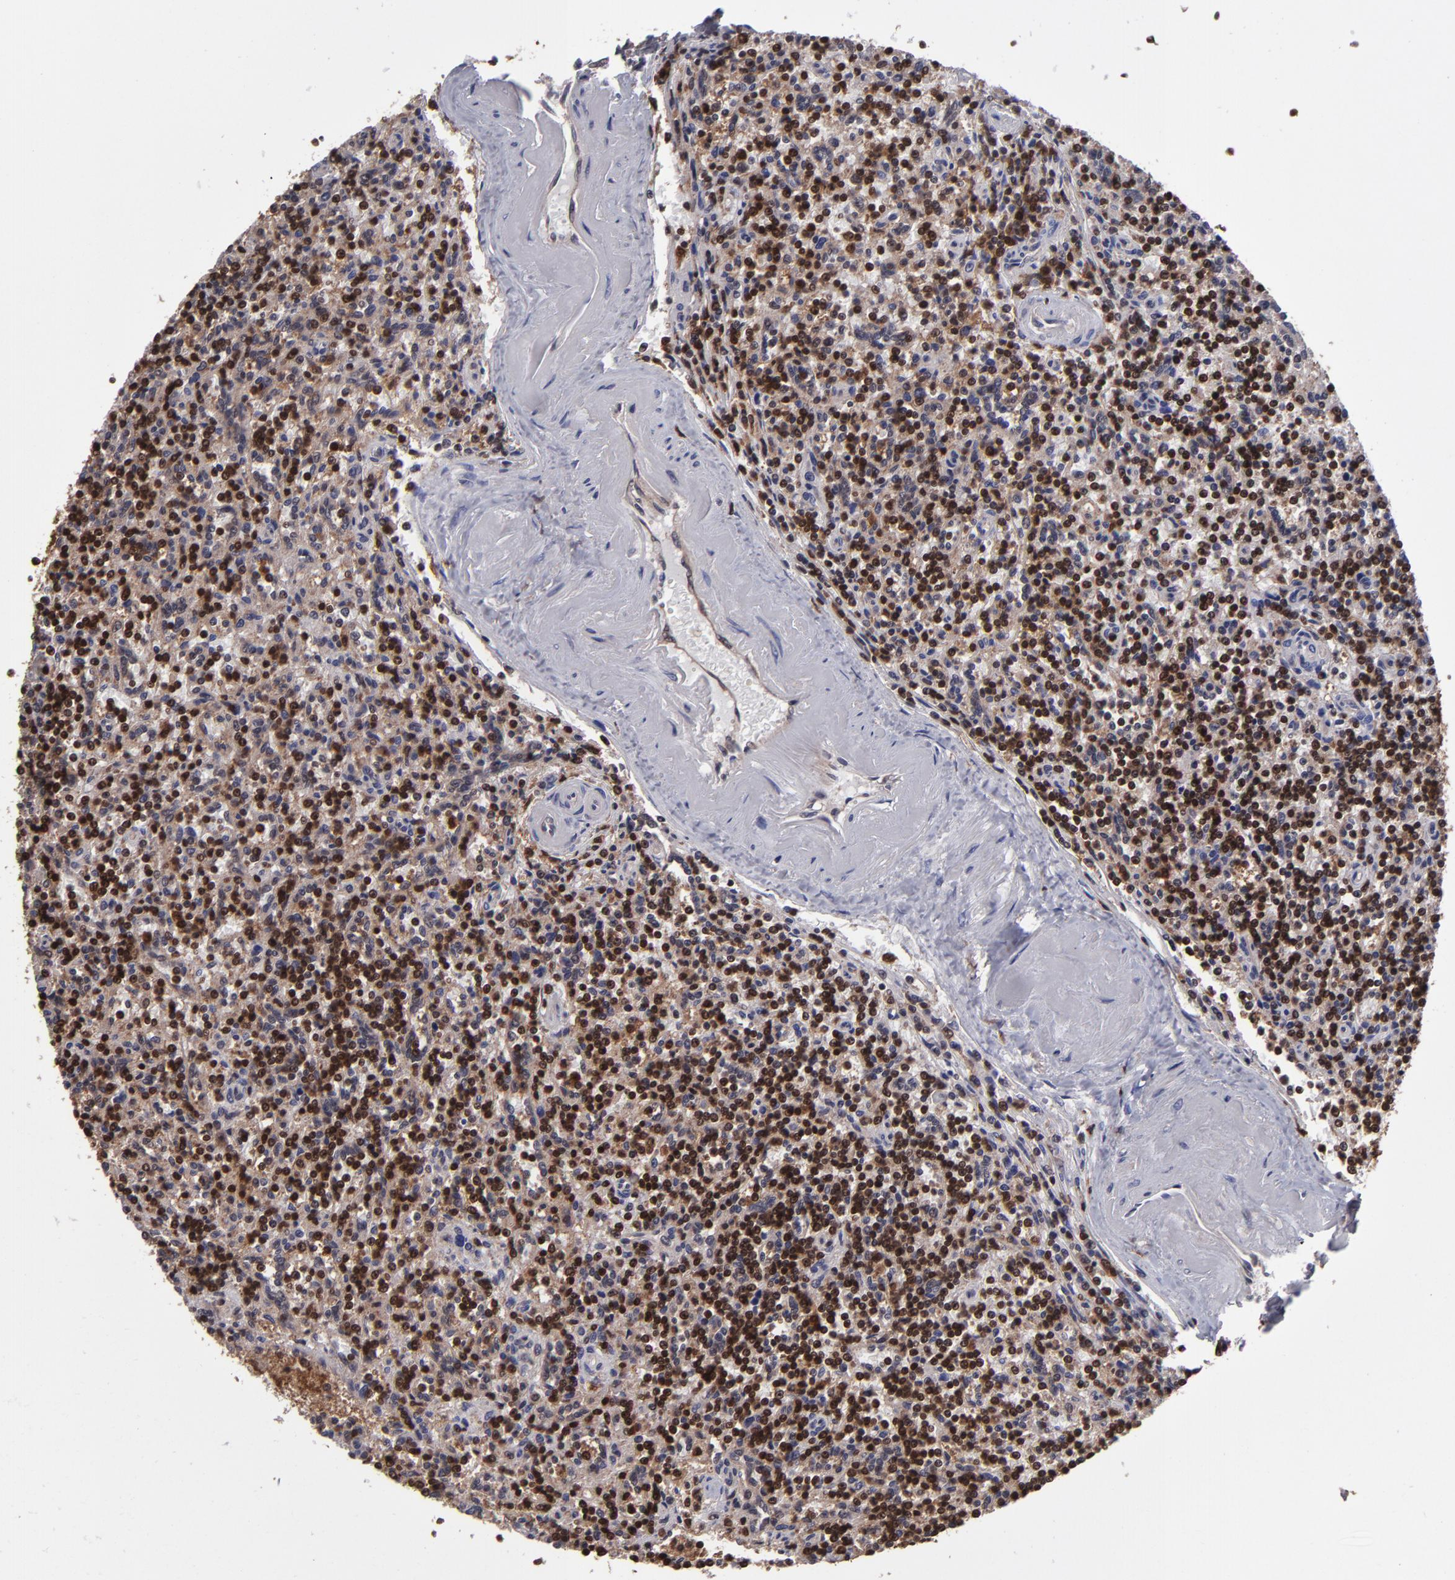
{"staining": {"intensity": "moderate", "quantity": "25%-75%", "location": "cytoplasmic/membranous,nuclear"}, "tissue": "lymphoma", "cell_type": "Tumor cells", "image_type": "cancer", "snomed": [{"axis": "morphology", "description": "Malignant lymphoma, non-Hodgkin's type, Low grade"}, {"axis": "topography", "description": "Spleen"}], "caption": "IHC (DAB (3,3'-diaminobenzidine)) staining of human lymphoma shows moderate cytoplasmic/membranous and nuclear protein expression in approximately 25%-75% of tumor cells.", "gene": "GRB2", "patient": {"sex": "male", "age": 73}}